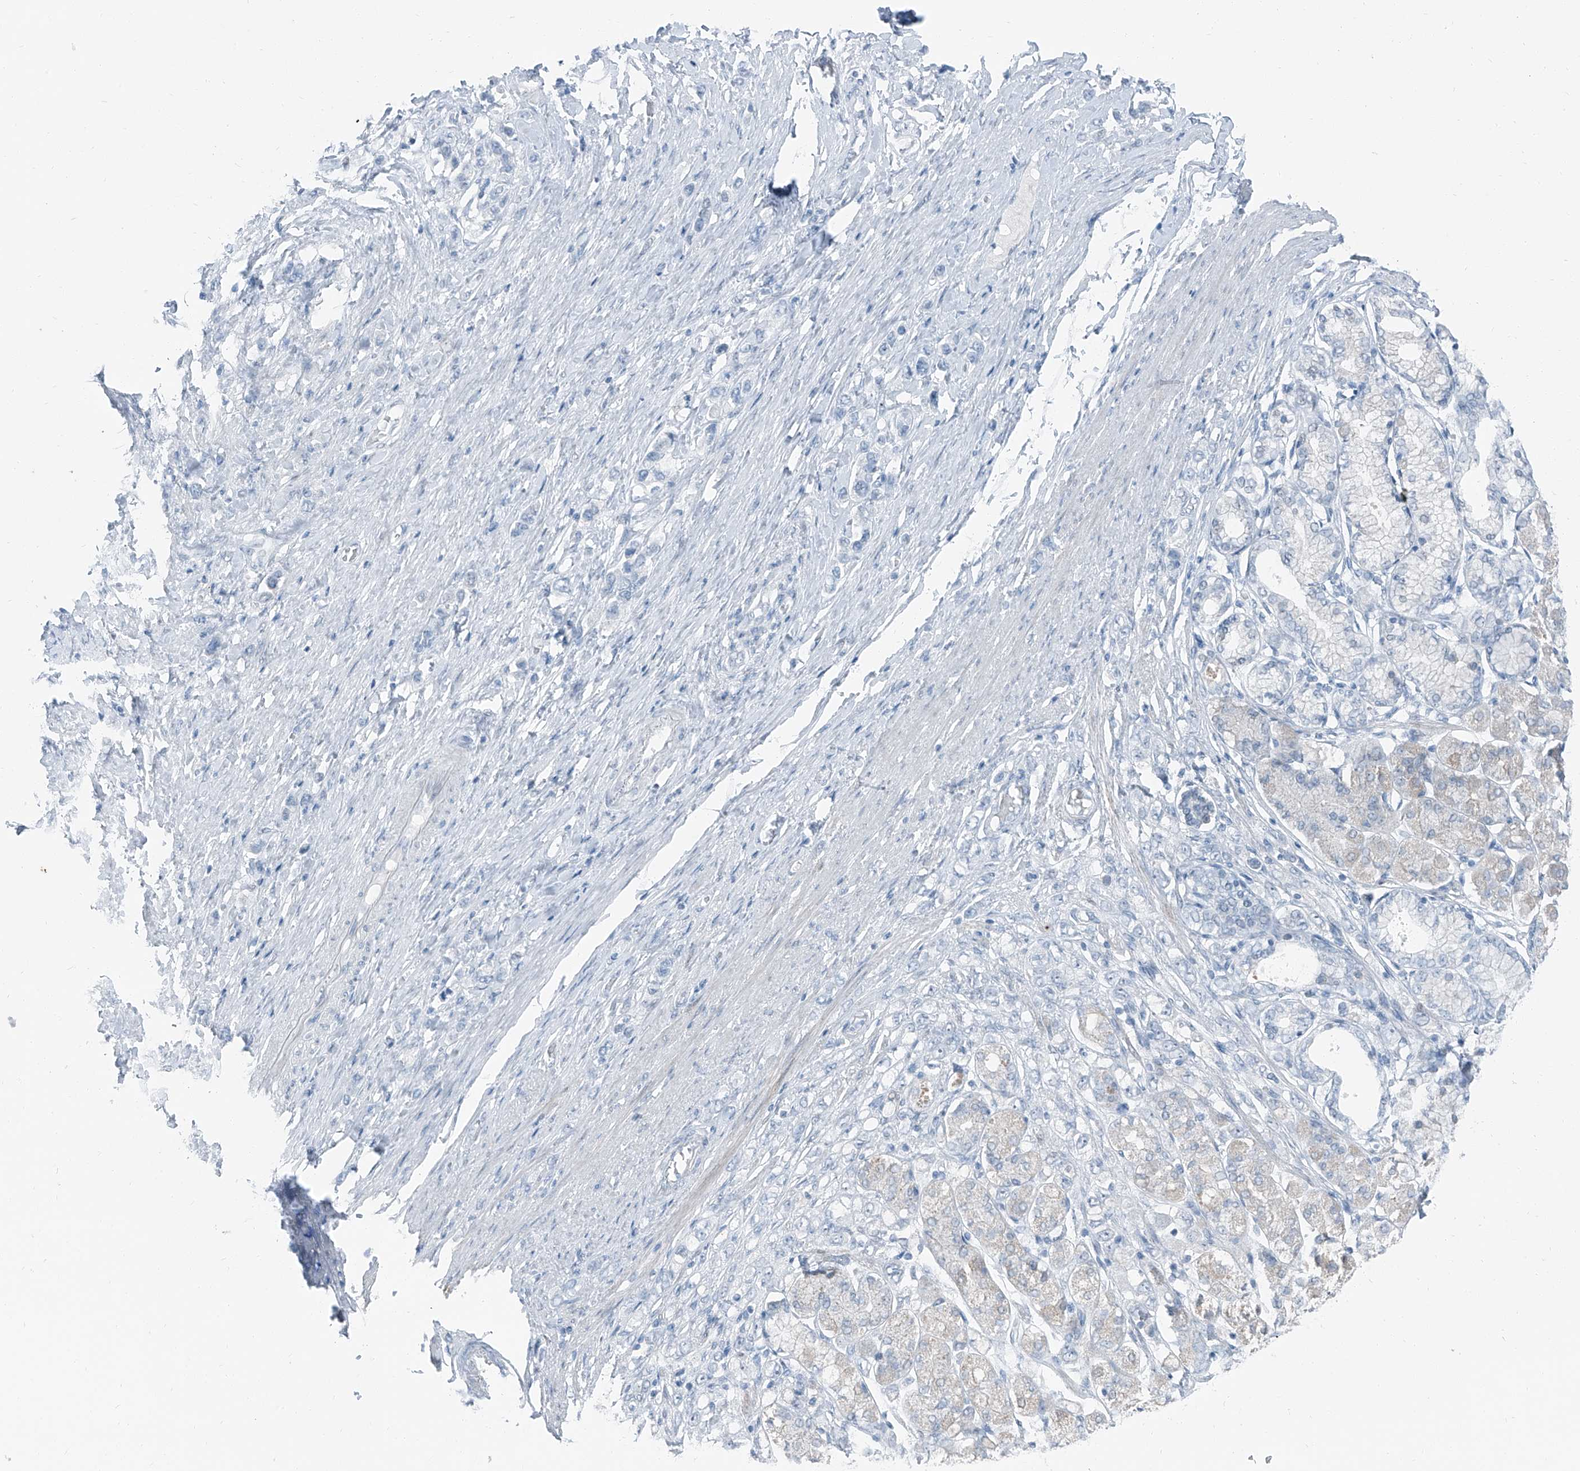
{"staining": {"intensity": "negative", "quantity": "none", "location": "none"}, "tissue": "stomach cancer", "cell_type": "Tumor cells", "image_type": "cancer", "snomed": [{"axis": "morphology", "description": "Adenocarcinoma, NOS"}, {"axis": "topography", "description": "Stomach"}], "caption": "A high-resolution photomicrograph shows immunohistochemistry (IHC) staining of adenocarcinoma (stomach), which exhibits no significant positivity in tumor cells. Nuclei are stained in blue.", "gene": "RGN", "patient": {"sex": "female", "age": 65}}